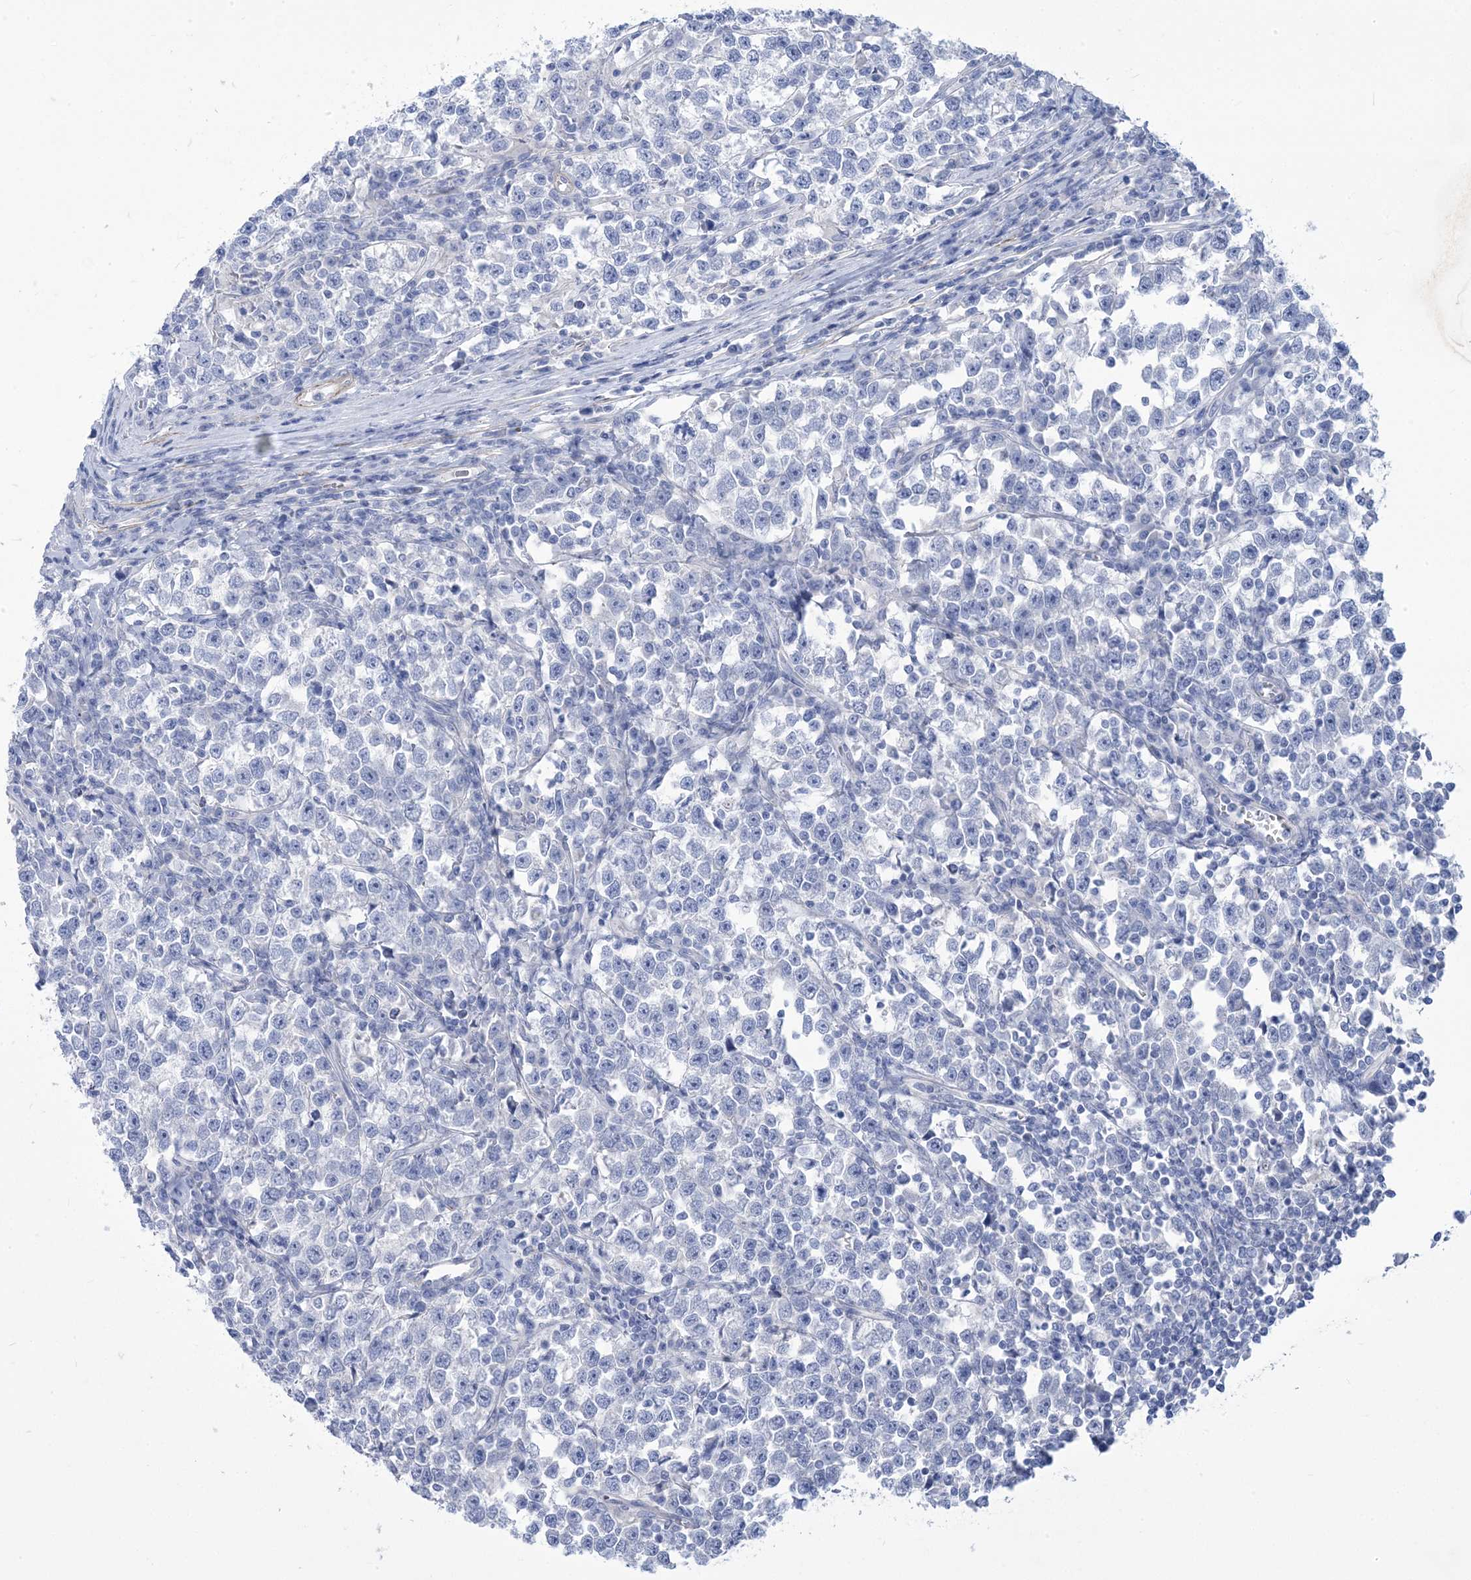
{"staining": {"intensity": "negative", "quantity": "none", "location": "none"}, "tissue": "testis cancer", "cell_type": "Tumor cells", "image_type": "cancer", "snomed": [{"axis": "morphology", "description": "Normal tissue, NOS"}, {"axis": "morphology", "description": "Seminoma, NOS"}, {"axis": "topography", "description": "Testis"}], "caption": "Testis cancer was stained to show a protein in brown. There is no significant staining in tumor cells. Brightfield microscopy of immunohistochemistry (IHC) stained with DAB (3,3'-diaminobenzidine) (brown) and hematoxylin (blue), captured at high magnification.", "gene": "WDR74", "patient": {"sex": "male", "age": 43}}